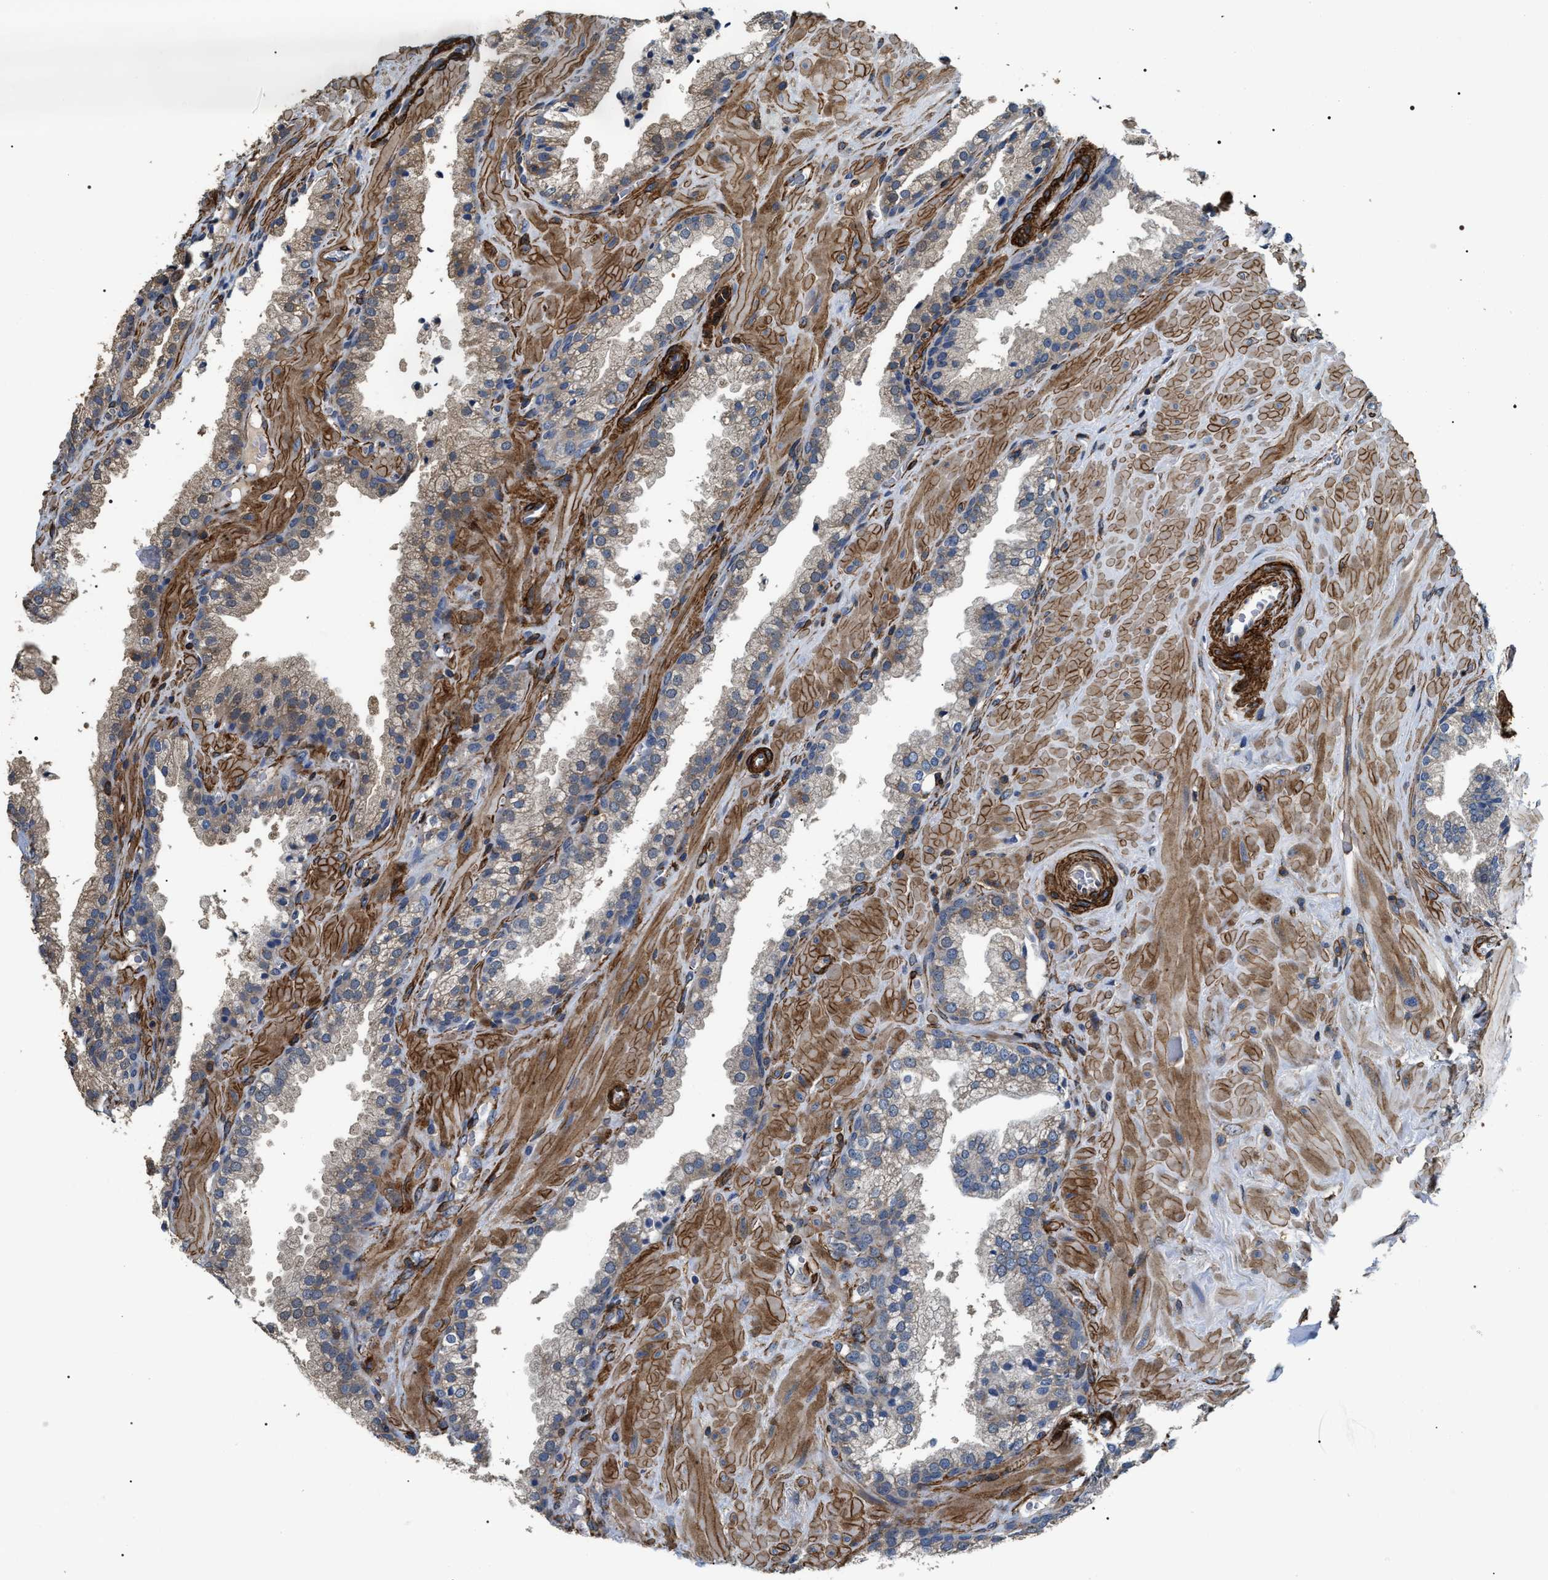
{"staining": {"intensity": "negative", "quantity": "none", "location": "none"}, "tissue": "prostate cancer", "cell_type": "Tumor cells", "image_type": "cancer", "snomed": [{"axis": "morphology", "description": "Adenocarcinoma, Low grade"}, {"axis": "topography", "description": "Prostate"}], "caption": "Tumor cells show no significant protein expression in adenocarcinoma (low-grade) (prostate).", "gene": "ZC3HAV1L", "patient": {"sex": "male", "age": 71}}